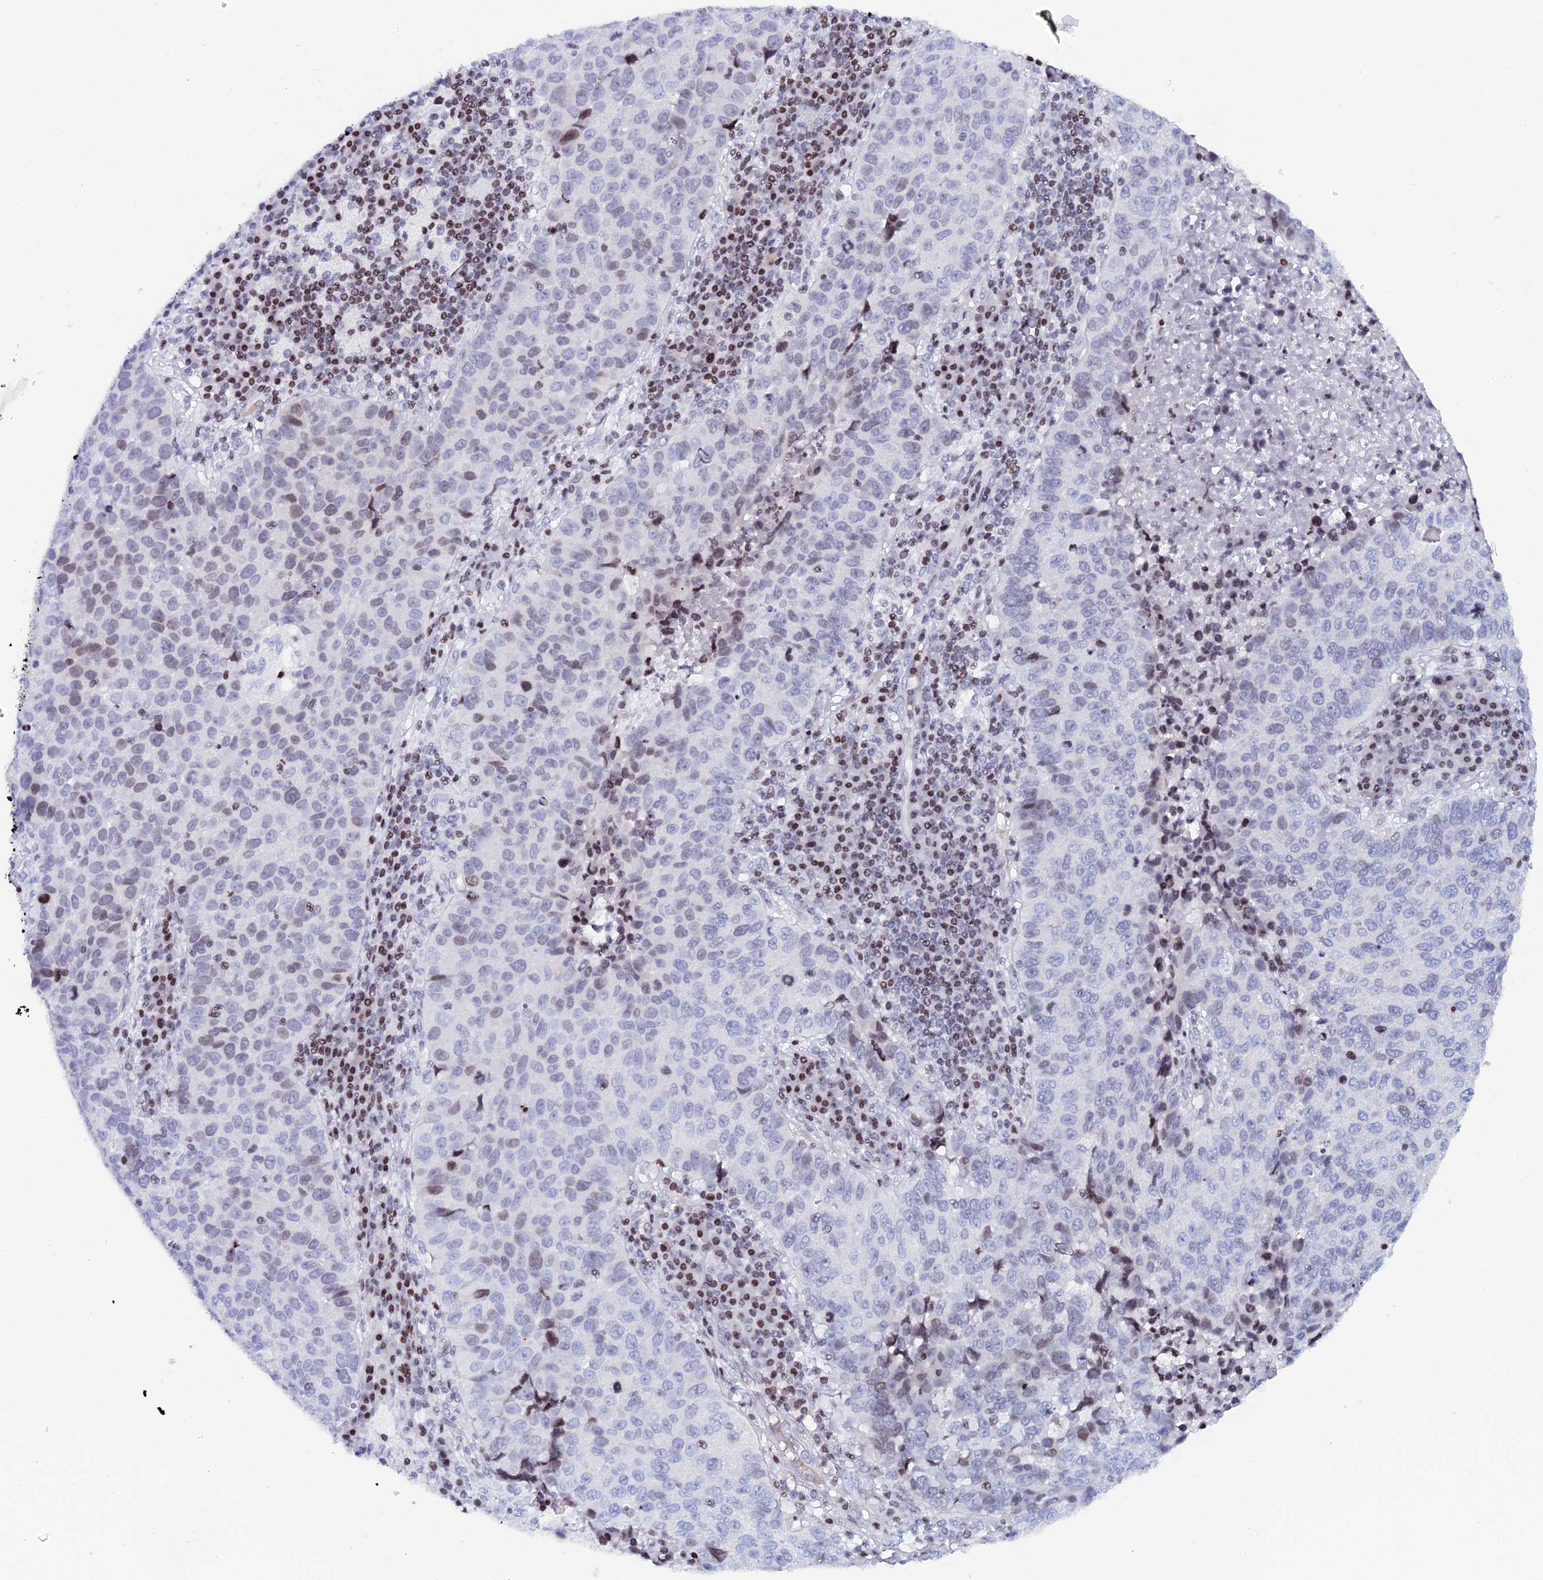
{"staining": {"intensity": "moderate", "quantity": "<25%", "location": "nuclear"}, "tissue": "lung cancer", "cell_type": "Tumor cells", "image_type": "cancer", "snomed": [{"axis": "morphology", "description": "Squamous cell carcinoma, NOS"}, {"axis": "topography", "description": "Lung"}], "caption": "High-magnification brightfield microscopy of lung cancer (squamous cell carcinoma) stained with DAB (brown) and counterstained with hematoxylin (blue). tumor cells exhibit moderate nuclear staining is identified in about<25% of cells.", "gene": "MYNN", "patient": {"sex": "male", "age": 73}}